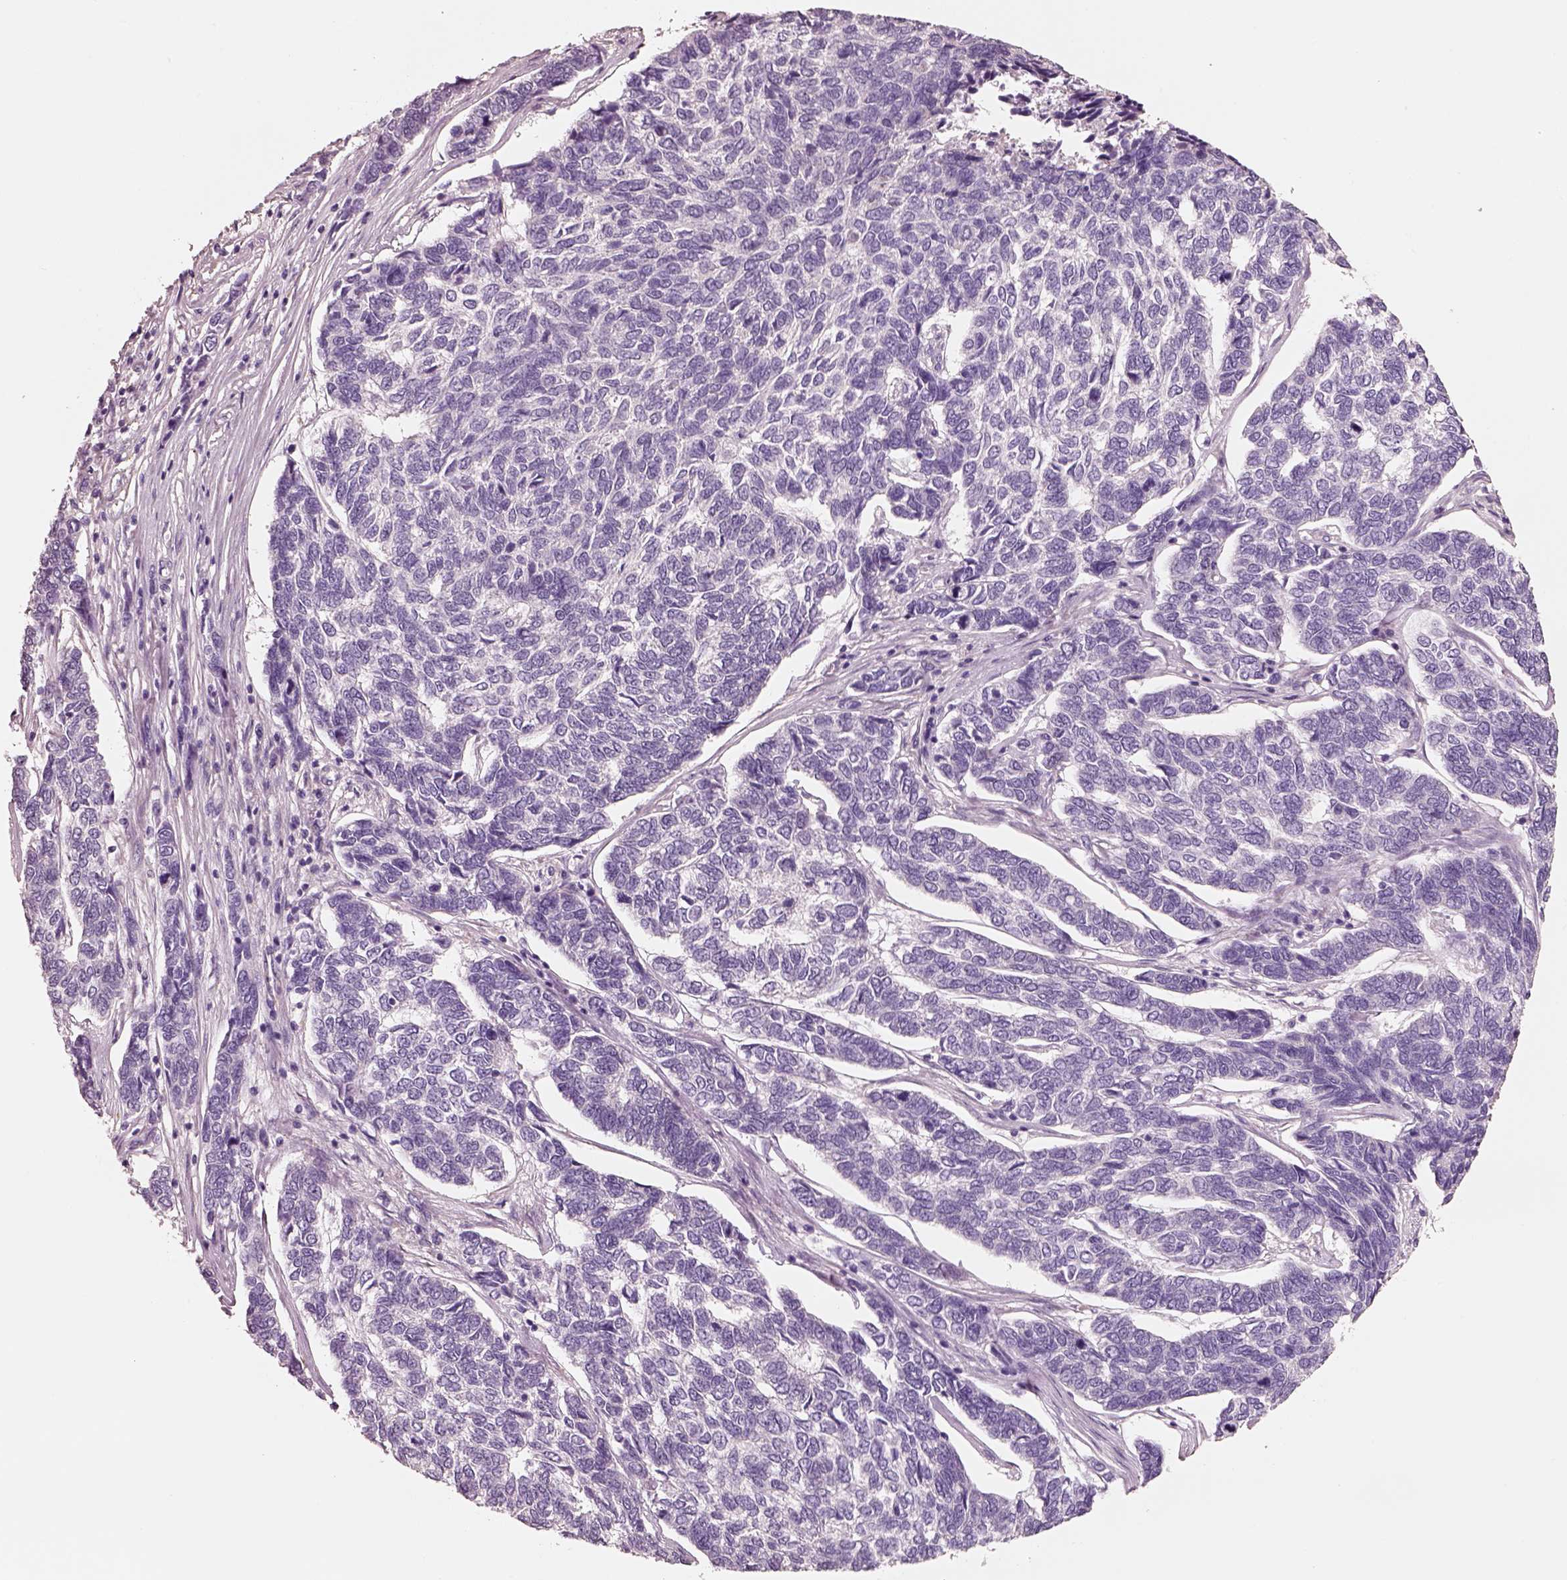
{"staining": {"intensity": "negative", "quantity": "none", "location": "none"}, "tissue": "skin cancer", "cell_type": "Tumor cells", "image_type": "cancer", "snomed": [{"axis": "morphology", "description": "Basal cell carcinoma"}, {"axis": "topography", "description": "Skin"}], "caption": "DAB (3,3'-diaminobenzidine) immunohistochemical staining of basal cell carcinoma (skin) shows no significant staining in tumor cells. (Brightfield microscopy of DAB (3,3'-diaminobenzidine) IHC at high magnification).", "gene": "PNOC", "patient": {"sex": "female", "age": 65}}